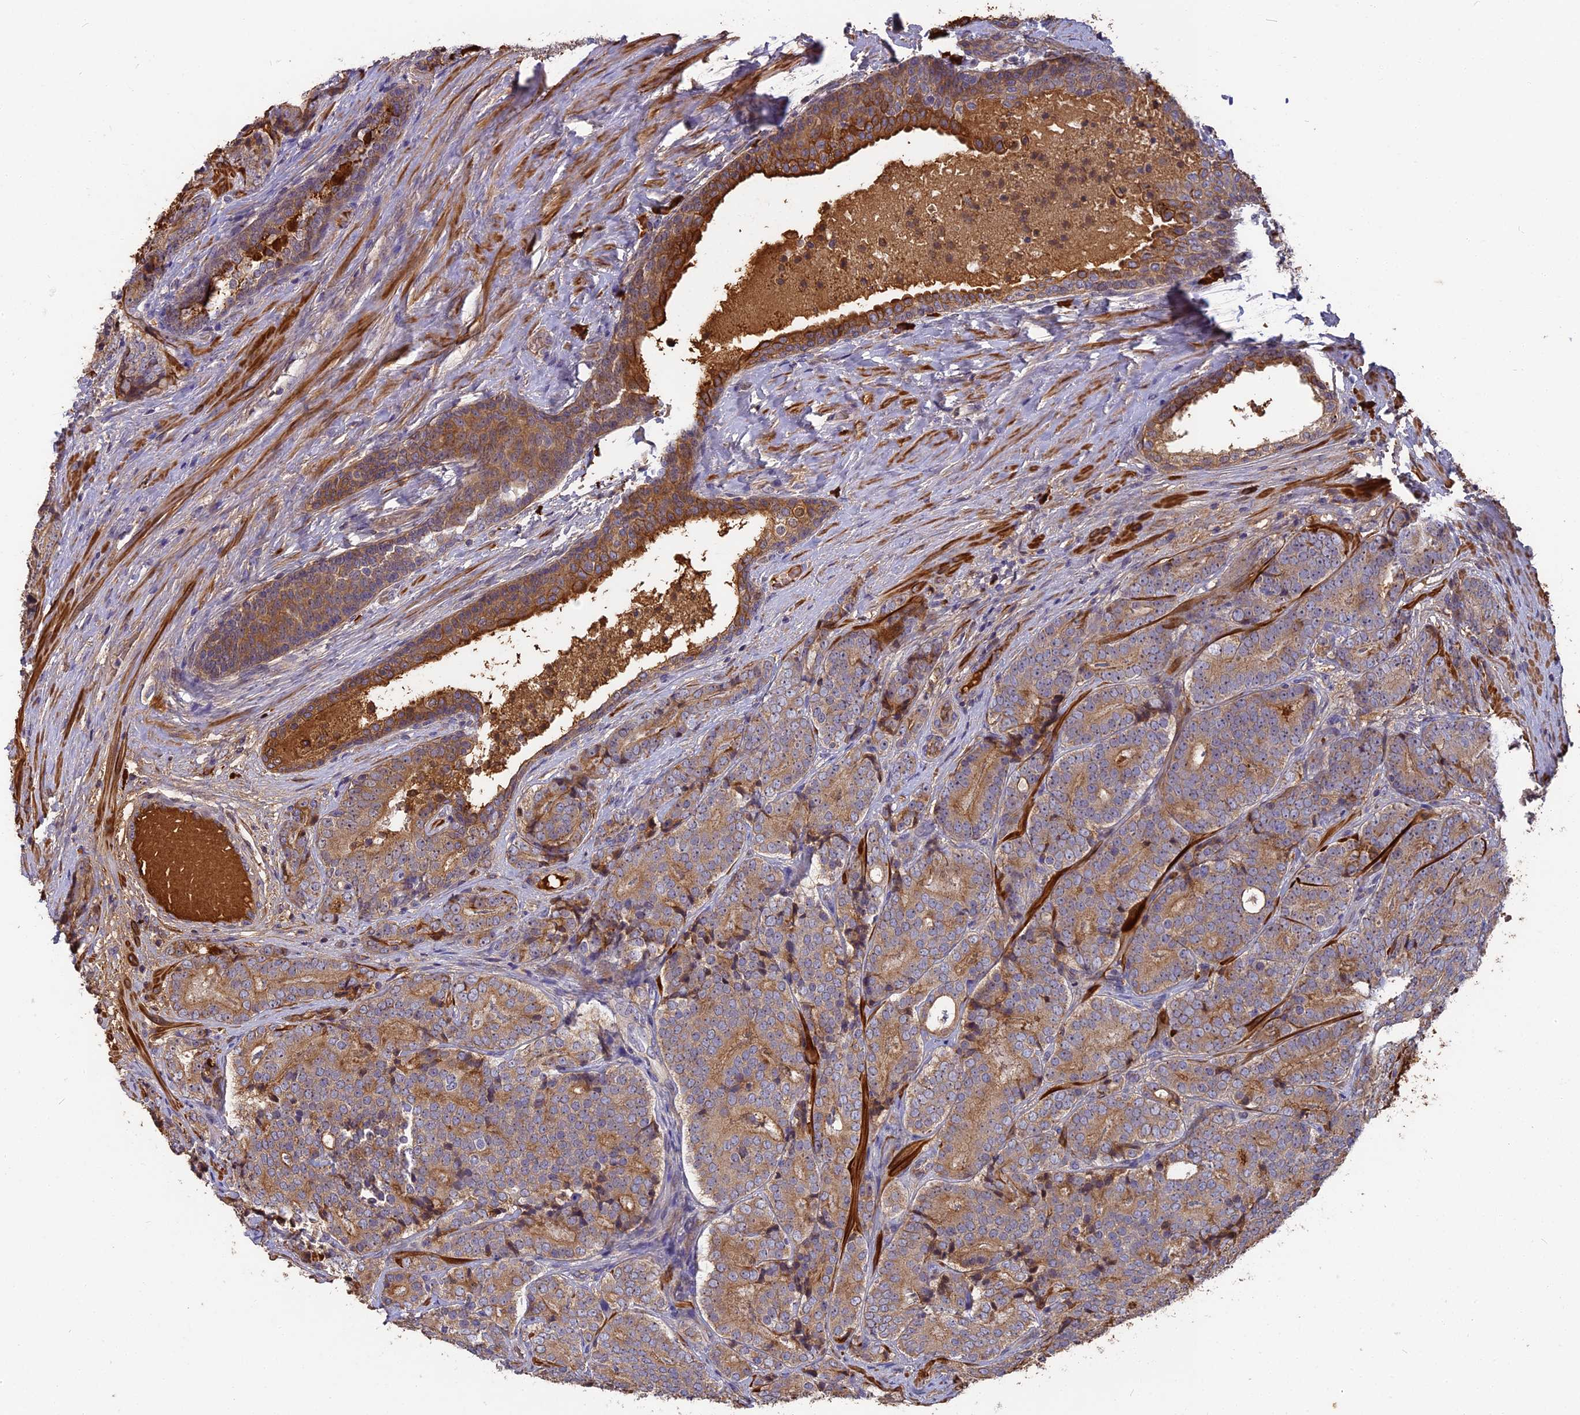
{"staining": {"intensity": "moderate", "quantity": ">75%", "location": "cytoplasmic/membranous"}, "tissue": "prostate cancer", "cell_type": "Tumor cells", "image_type": "cancer", "snomed": [{"axis": "morphology", "description": "Adenocarcinoma, High grade"}, {"axis": "topography", "description": "Prostate"}], "caption": "Immunohistochemistry (IHC) photomicrograph of prostate high-grade adenocarcinoma stained for a protein (brown), which reveals medium levels of moderate cytoplasmic/membranous expression in about >75% of tumor cells.", "gene": "ERMAP", "patient": {"sex": "male", "age": 56}}